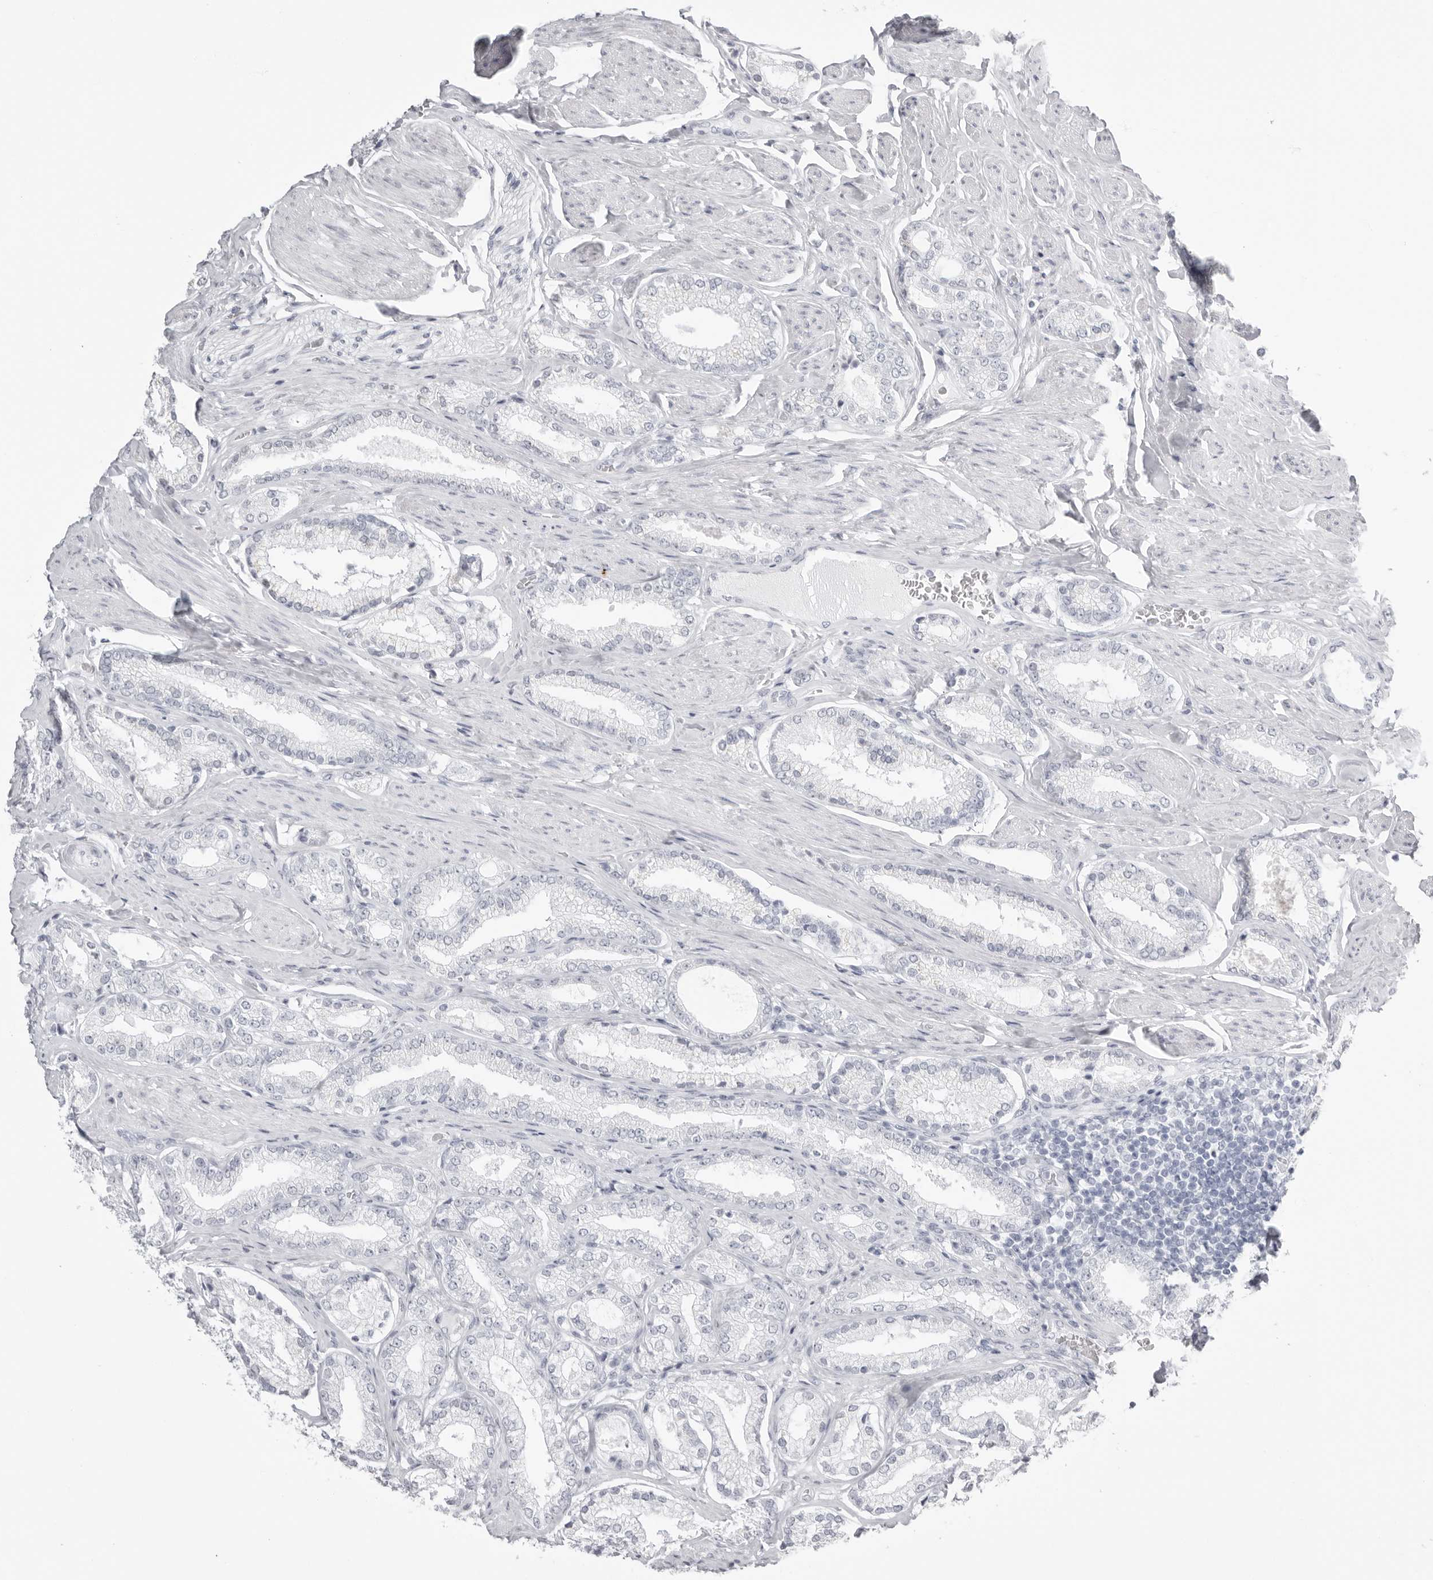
{"staining": {"intensity": "negative", "quantity": "none", "location": "none"}, "tissue": "prostate cancer", "cell_type": "Tumor cells", "image_type": "cancer", "snomed": [{"axis": "morphology", "description": "Adenocarcinoma, Low grade"}, {"axis": "topography", "description": "Prostate"}], "caption": "Prostate cancer was stained to show a protein in brown. There is no significant positivity in tumor cells. (Stains: DAB (3,3'-diaminobenzidine) immunohistochemistry with hematoxylin counter stain, Microscopy: brightfield microscopy at high magnification).", "gene": "KLK9", "patient": {"sex": "male", "age": 71}}